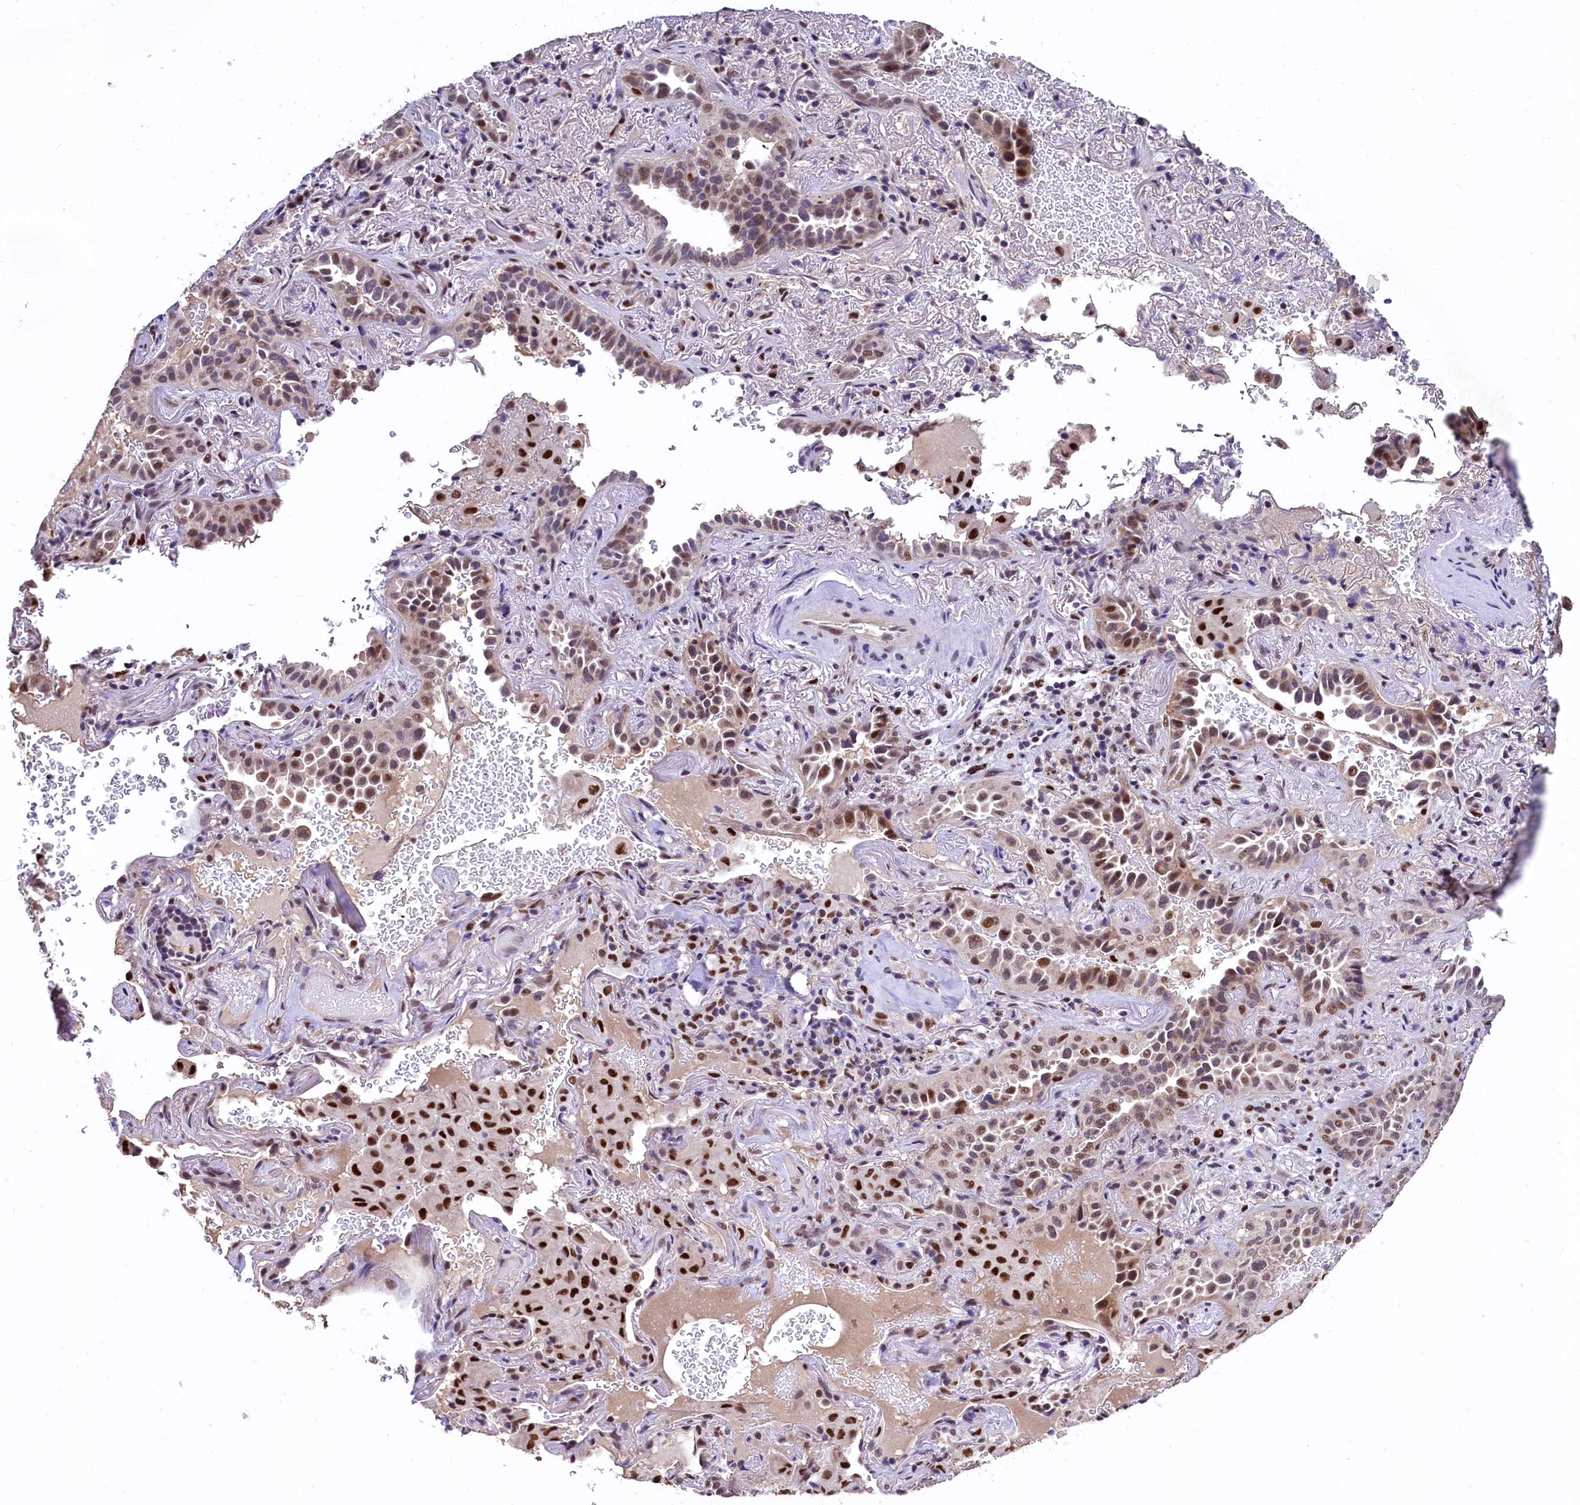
{"staining": {"intensity": "moderate", "quantity": ">75%", "location": "nuclear"}, "tissue": "lung cancer", "cell_type": "Tumor cells", "image_type": "cancer", "snomed": [{"axis": "morphology", "description": "Adenocarcinoma, NOS"}, {"axis": "topography", "description": "Lung"}], "caption": "IHC (DAB) staining of lung cancer demonstrates moderate nuclear protein staining in approximately >75% of tumor cells.", "gene": "HECTD4", "patient": {"sex": "female", "age": 69}}